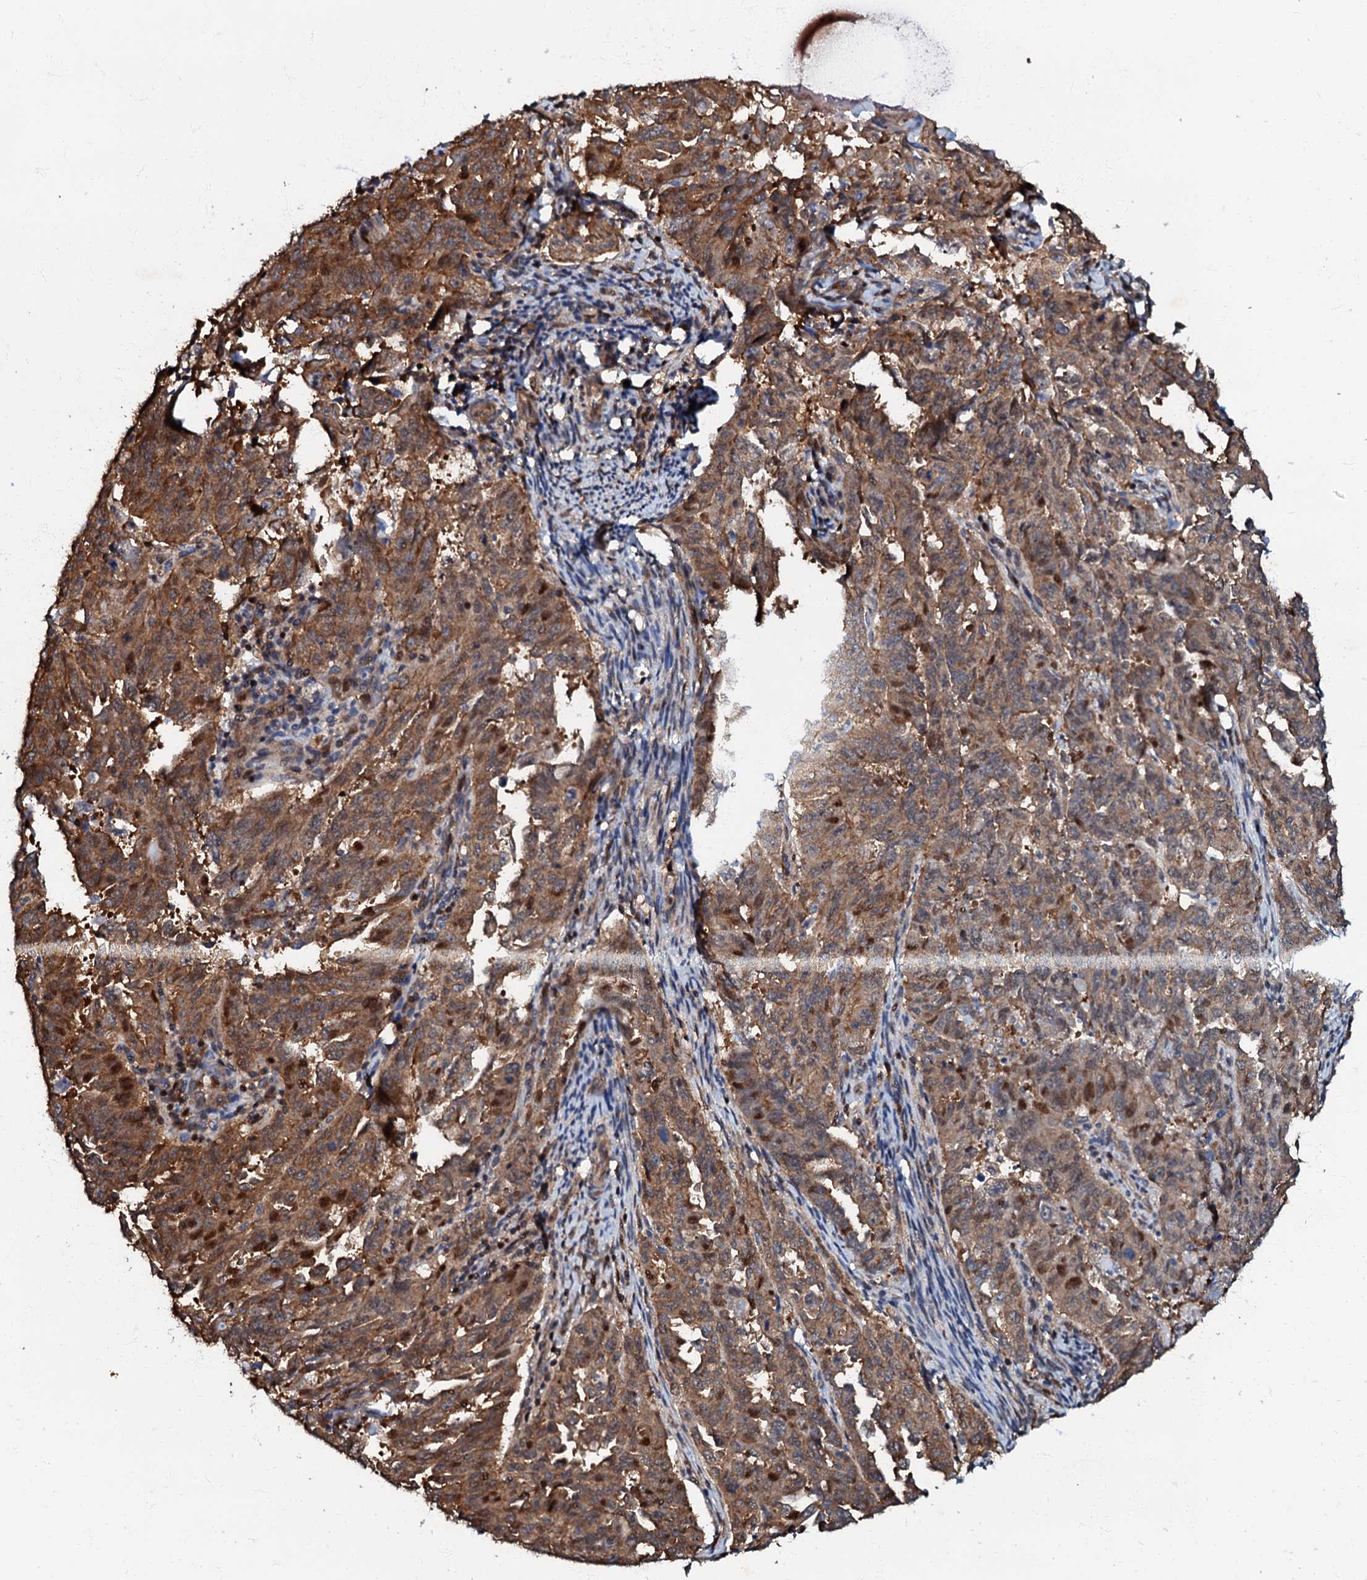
{"staining": {"intensity": "moderate", "quantity": ">75%", "location": "cytoplasmic/membranous"}, "tissue": "endometrial cancer", "cell_type": "Tumor cells", "image_type": "cancer", "snomed": [{"axis": "morphology", "description": "Adenocarcinoma, NOS"}, {"axis": "topography", "description": "Endometrium"}], "caption": "Protein positivity by IHC reveals moderate cytoplasmic/membranous positivity in approximately >75% of tumor cells in endometrial adenocarcinoma.", "gene": "OSBP", "patient": {"sex": "female", "age": 65}}